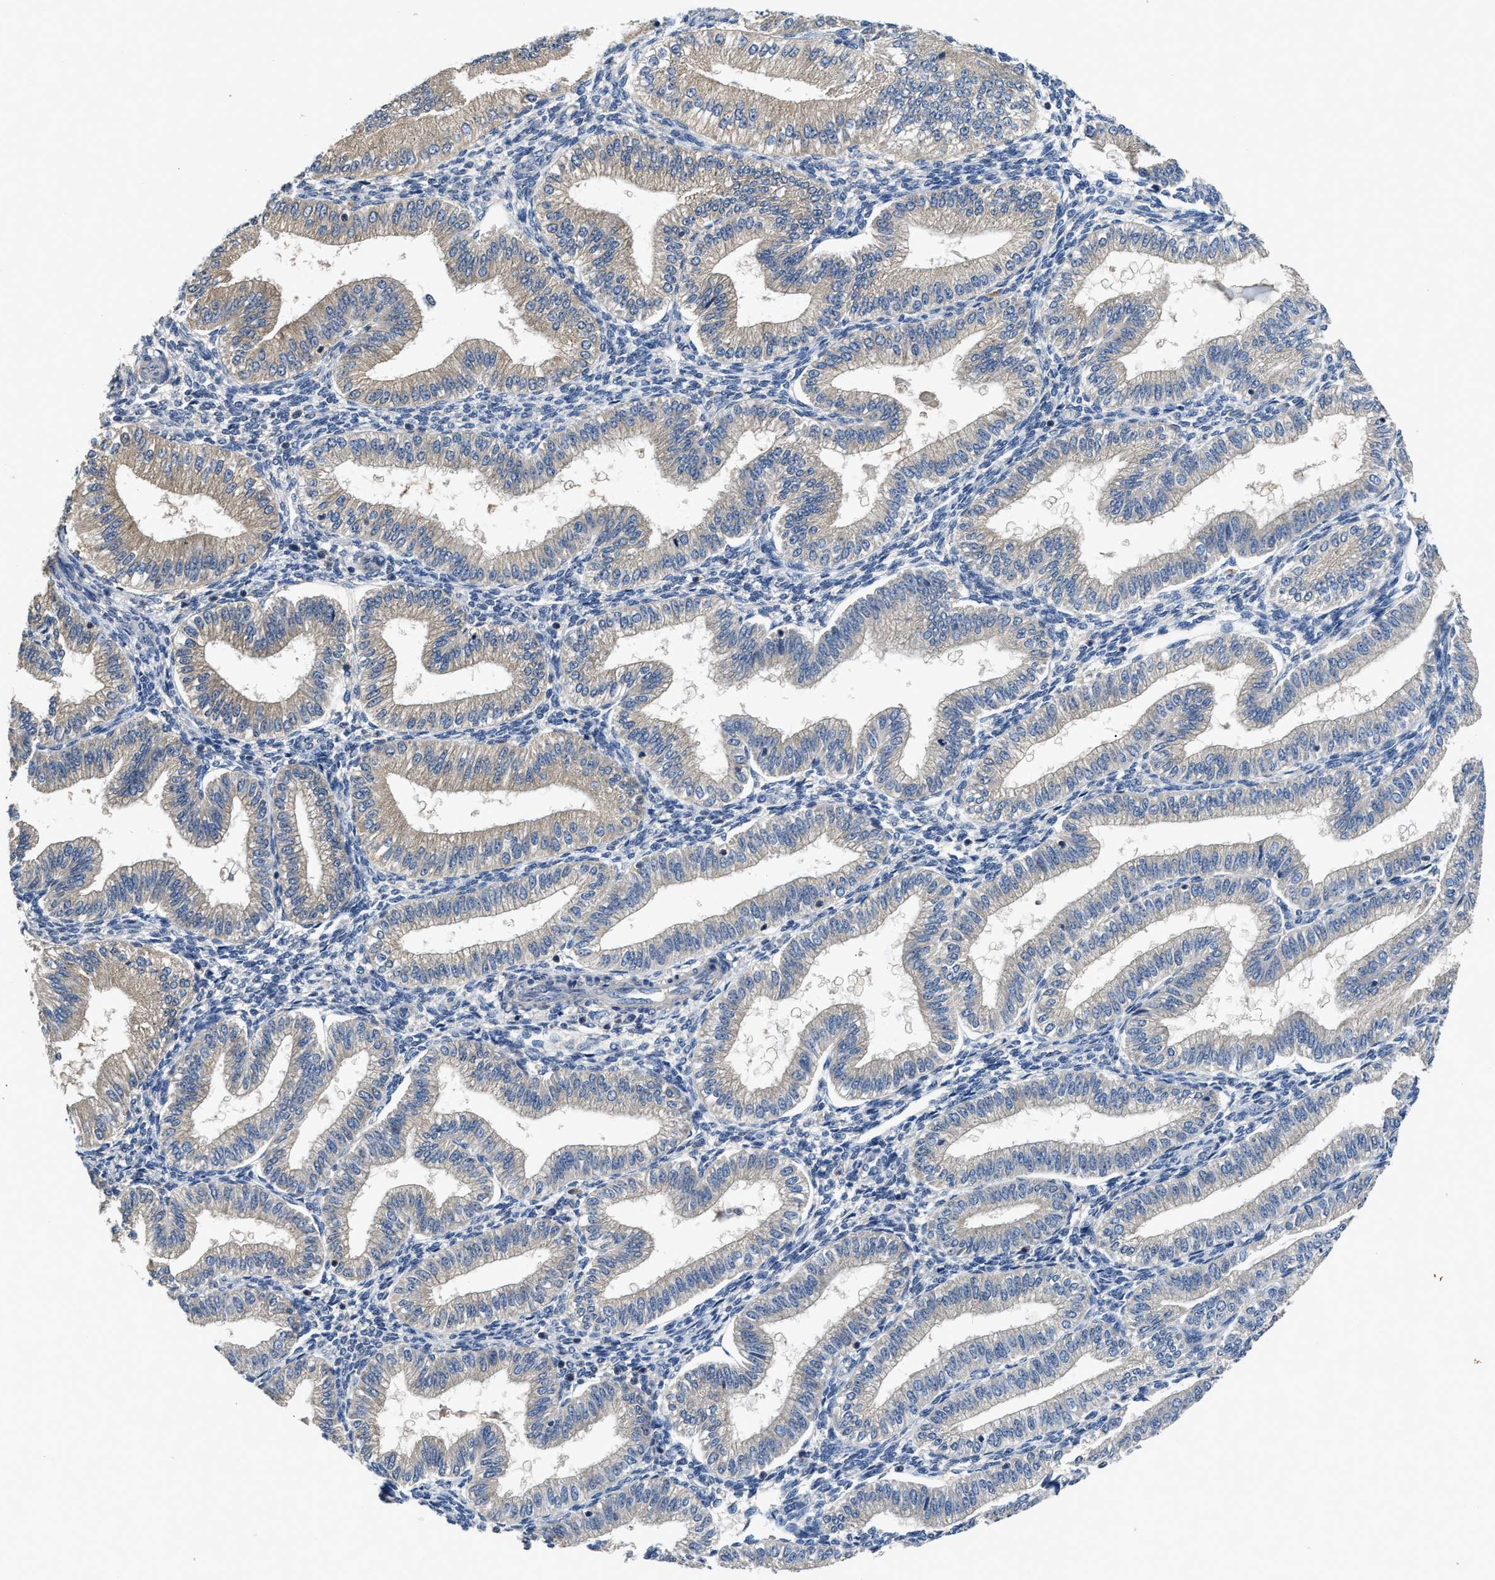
{"staining": {"intensity": "negative", "quantity": "none", "location": "none"}, "tissue": "endometrium", "cell_type": "Cells in endometrial stroma", "image_type": "normal", "snomed": [{"axis": "morphology", "description": "Normal tissue, NOS"}, {"axis": "topography", "description": "Endometrium"}], "caption": "The IHC image has no significant staining in cells in endometrial stroma of endometrium. The staining was performed using DAB (3,3'-diaminobenzidine) to visualize the protein expression in brown, while the nuclei were stained in blue with hematoxylin (Magnification: 20x).", "gene": "INHA", "patient": {"sex": "female", "age": 39}}